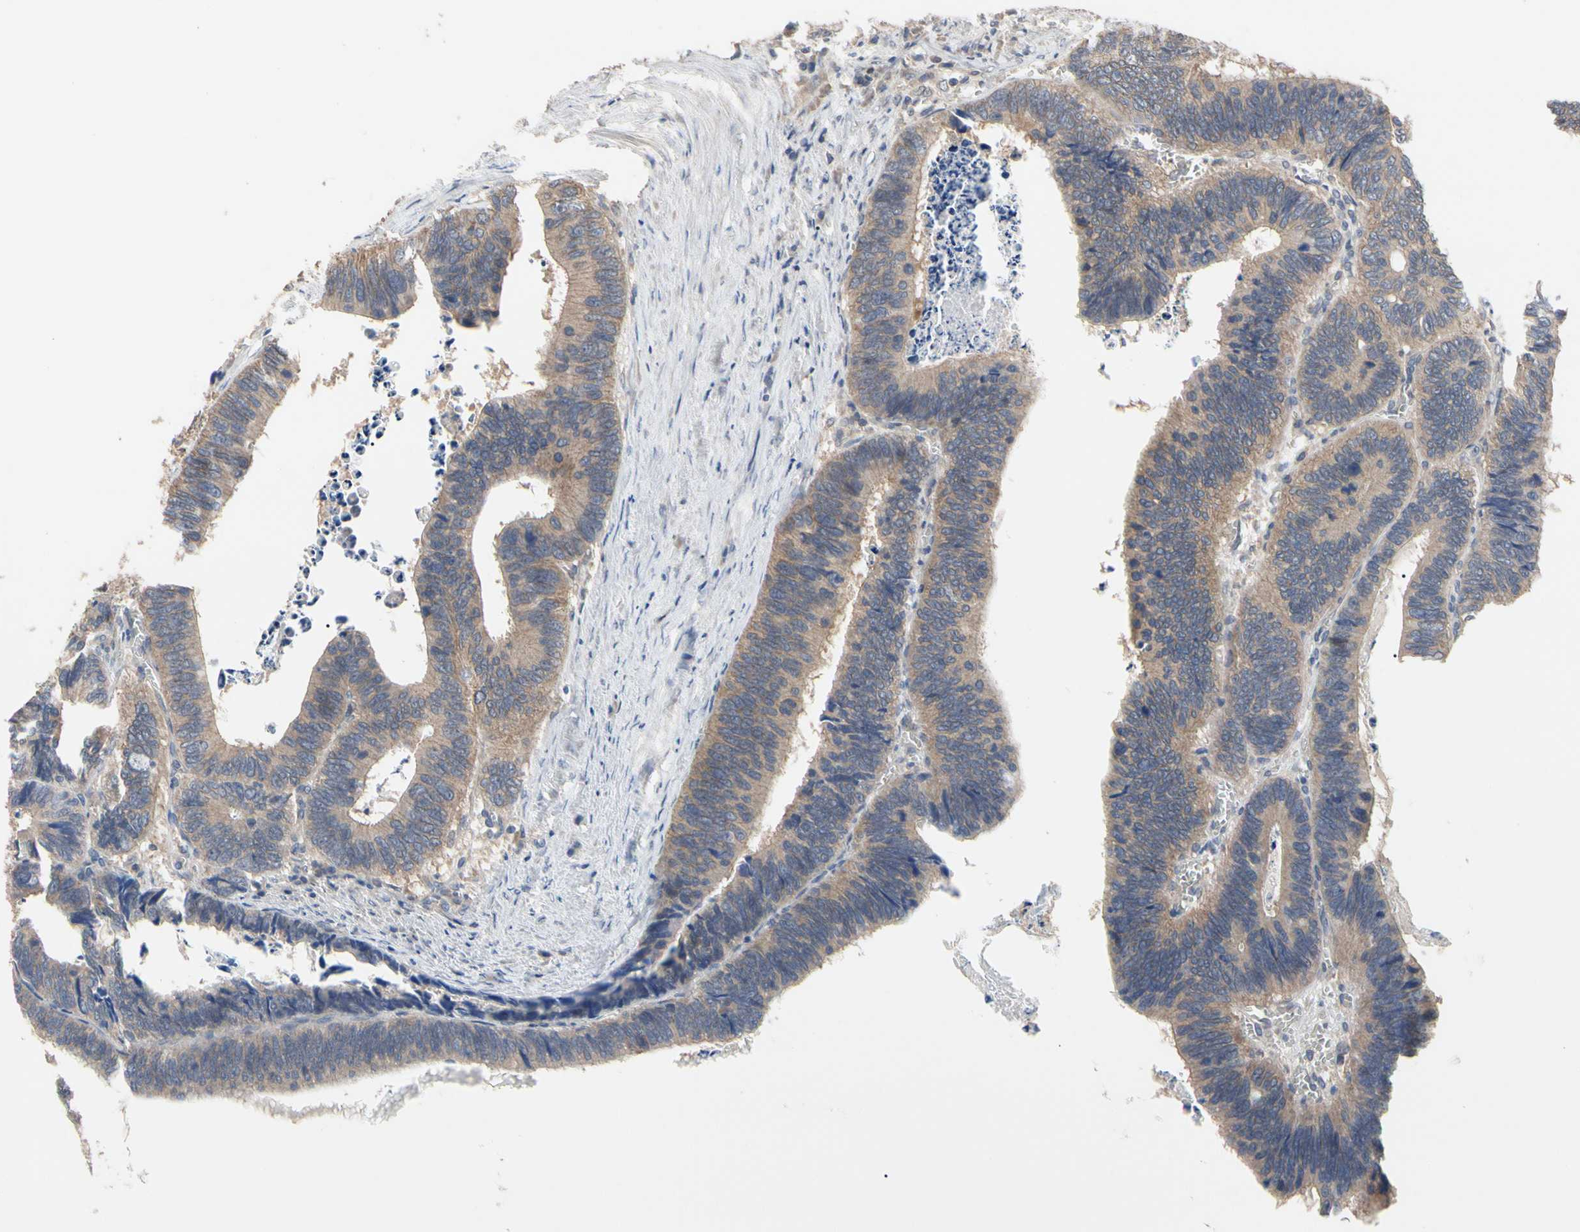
{"staining": {"intensity": "moderate", "quantity": ">75%", "location": "cytoplasmic/membranous"}, "tissue": "colorectal cancer", "cell_type": "Tumor cells", "image_type": "cancer", "snomed": [{"axis": "morphology", "description": "Adenocarcinoma, NOS"}, {"axis": "topography", "description": "Colon"}], "caption": "Human colorectal cancer (adenocarcinoma) stained for a protein (brown) exhibits moderate cytoplasmic/membranous positive positivity in about >75% of tumor cells.", "gene": "DPP8", "patient": {"sex": "male", "age": 72}}